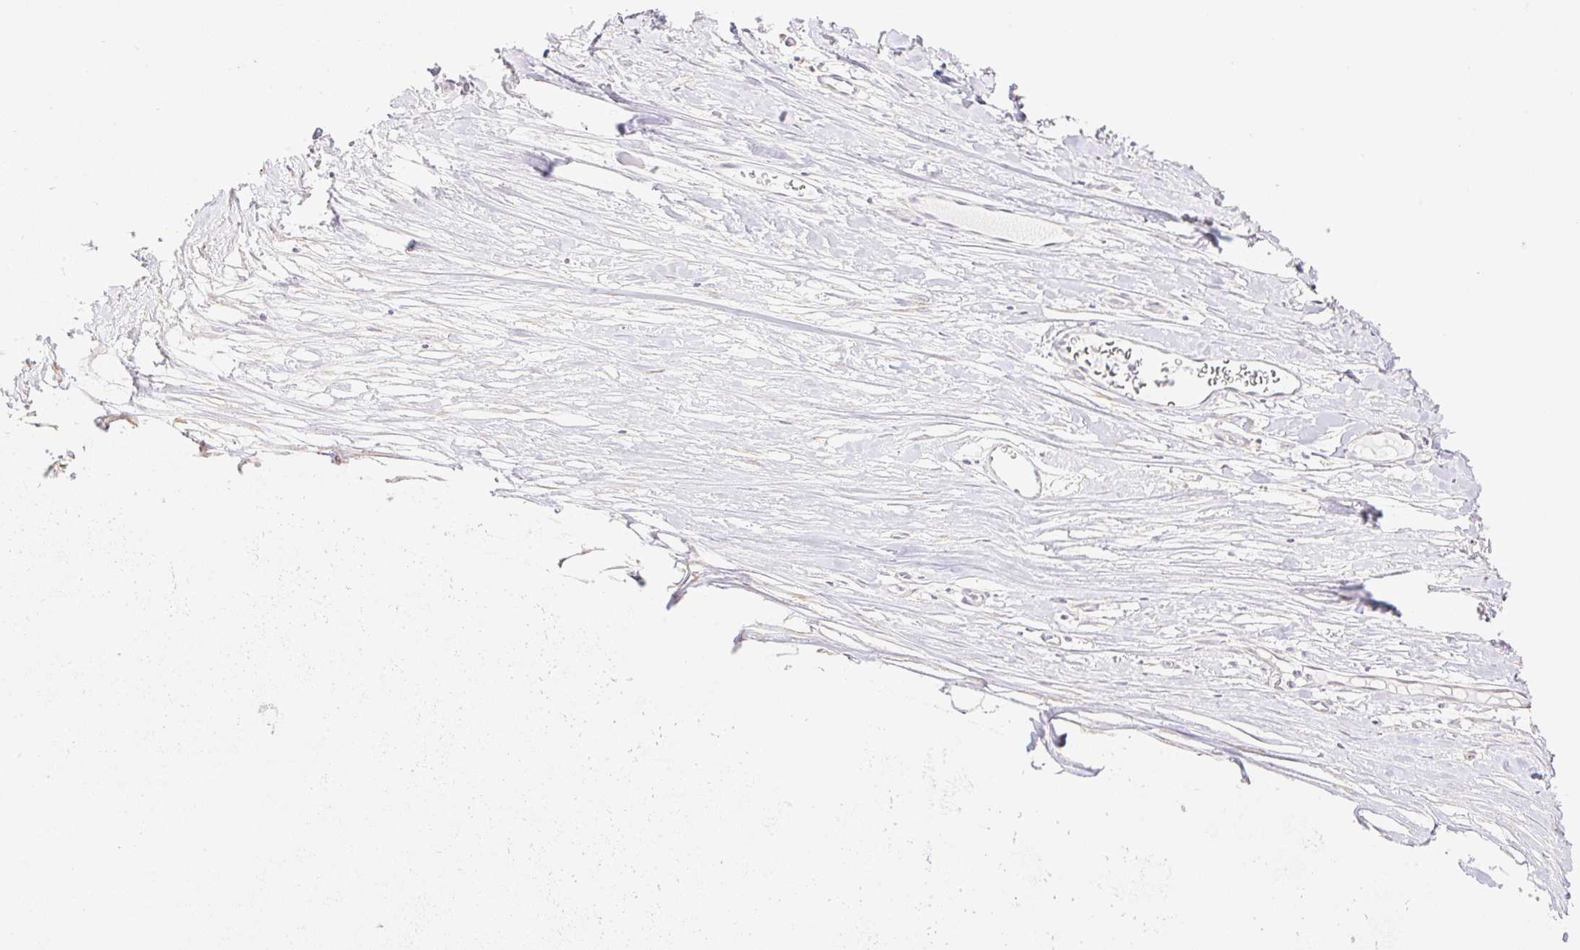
{"staining": {"intensity": "moderate", "quantity": ">75%", "location": "cytoplasmic/membranous,nuclear"}, "tissue": "soft tissue", "cell_type": "Fibroblasts", "image_type": "normal", "snomed": [{"axis": "morphology", "description": "Normal tissue, NOS"}, {"axis": "topography", "description": "Cartilage tissue"}], "caption": "Protein expression analysis of unremarkable human soft tissue reveals moderate cytoplasmic/membranous,nuclear expression in approximately >75% of fibroblasts.", "gene": "VPS25", "patient": {"sex": "male", "age": 57}}